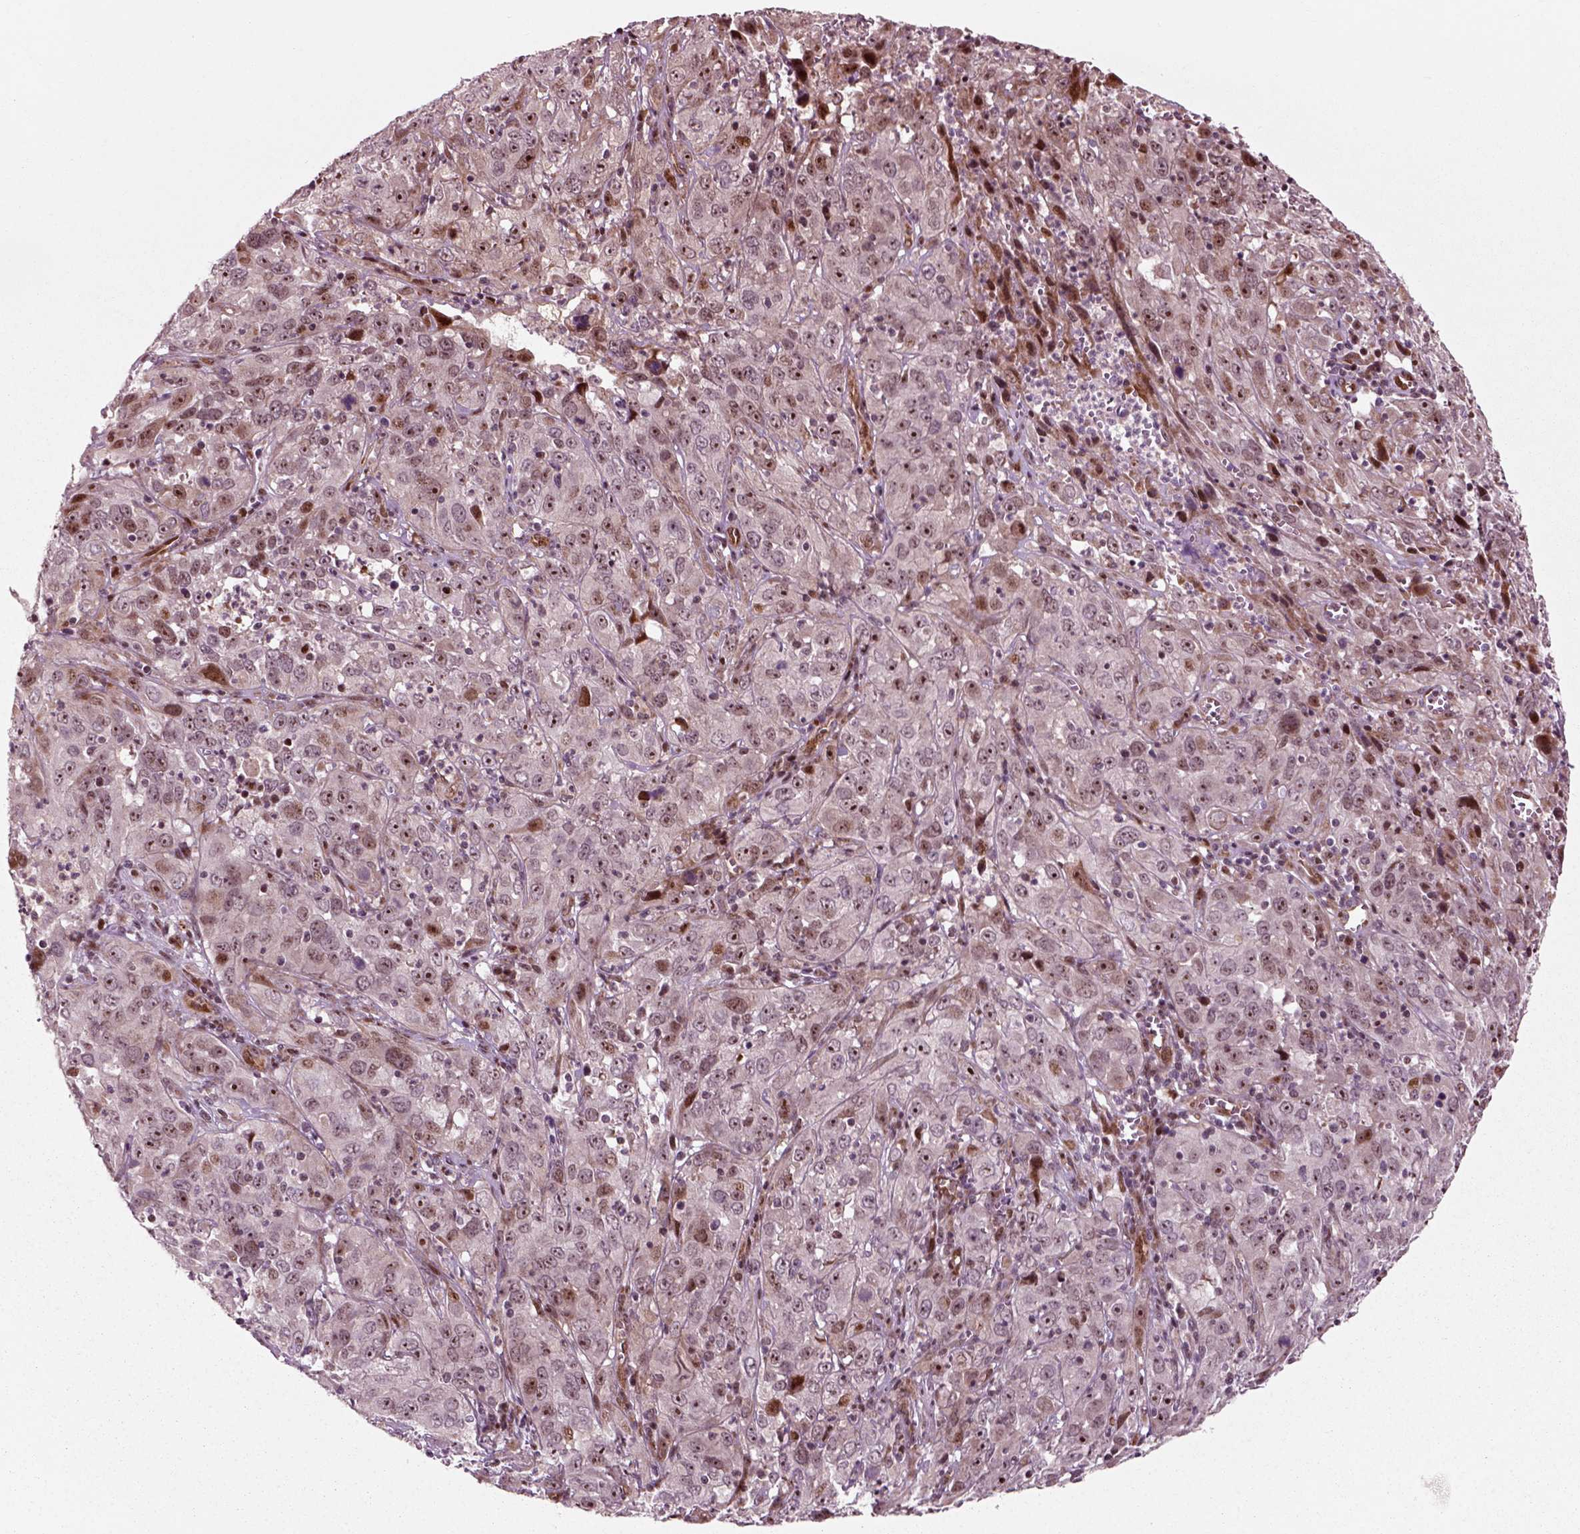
{"staining": {"intensity": "moderate", "quantity": "<25%", "location": "nuclear"}, "tissue": "cervical cancer", "cell_type": "Tumor cells", "image_type": "cancer", "snomed": [{"axis": "morphology", "description": "Squamous cell carcinoma, NOS"}, {"axis": "topography", "description": "Cervix"}], "caption": "Immunohistochemistry (IHC) photomicrograph of neoplastic tissue: human cervical cancer (squamous cell carcinoma) stained using IHC reveals low levels of moderate protein expression localized specifically in the nuclear of tumor cells, appearing as a nuclear brown color.", "gene": "CDC14A", "patient": {"sex": "female", "age": 32}}